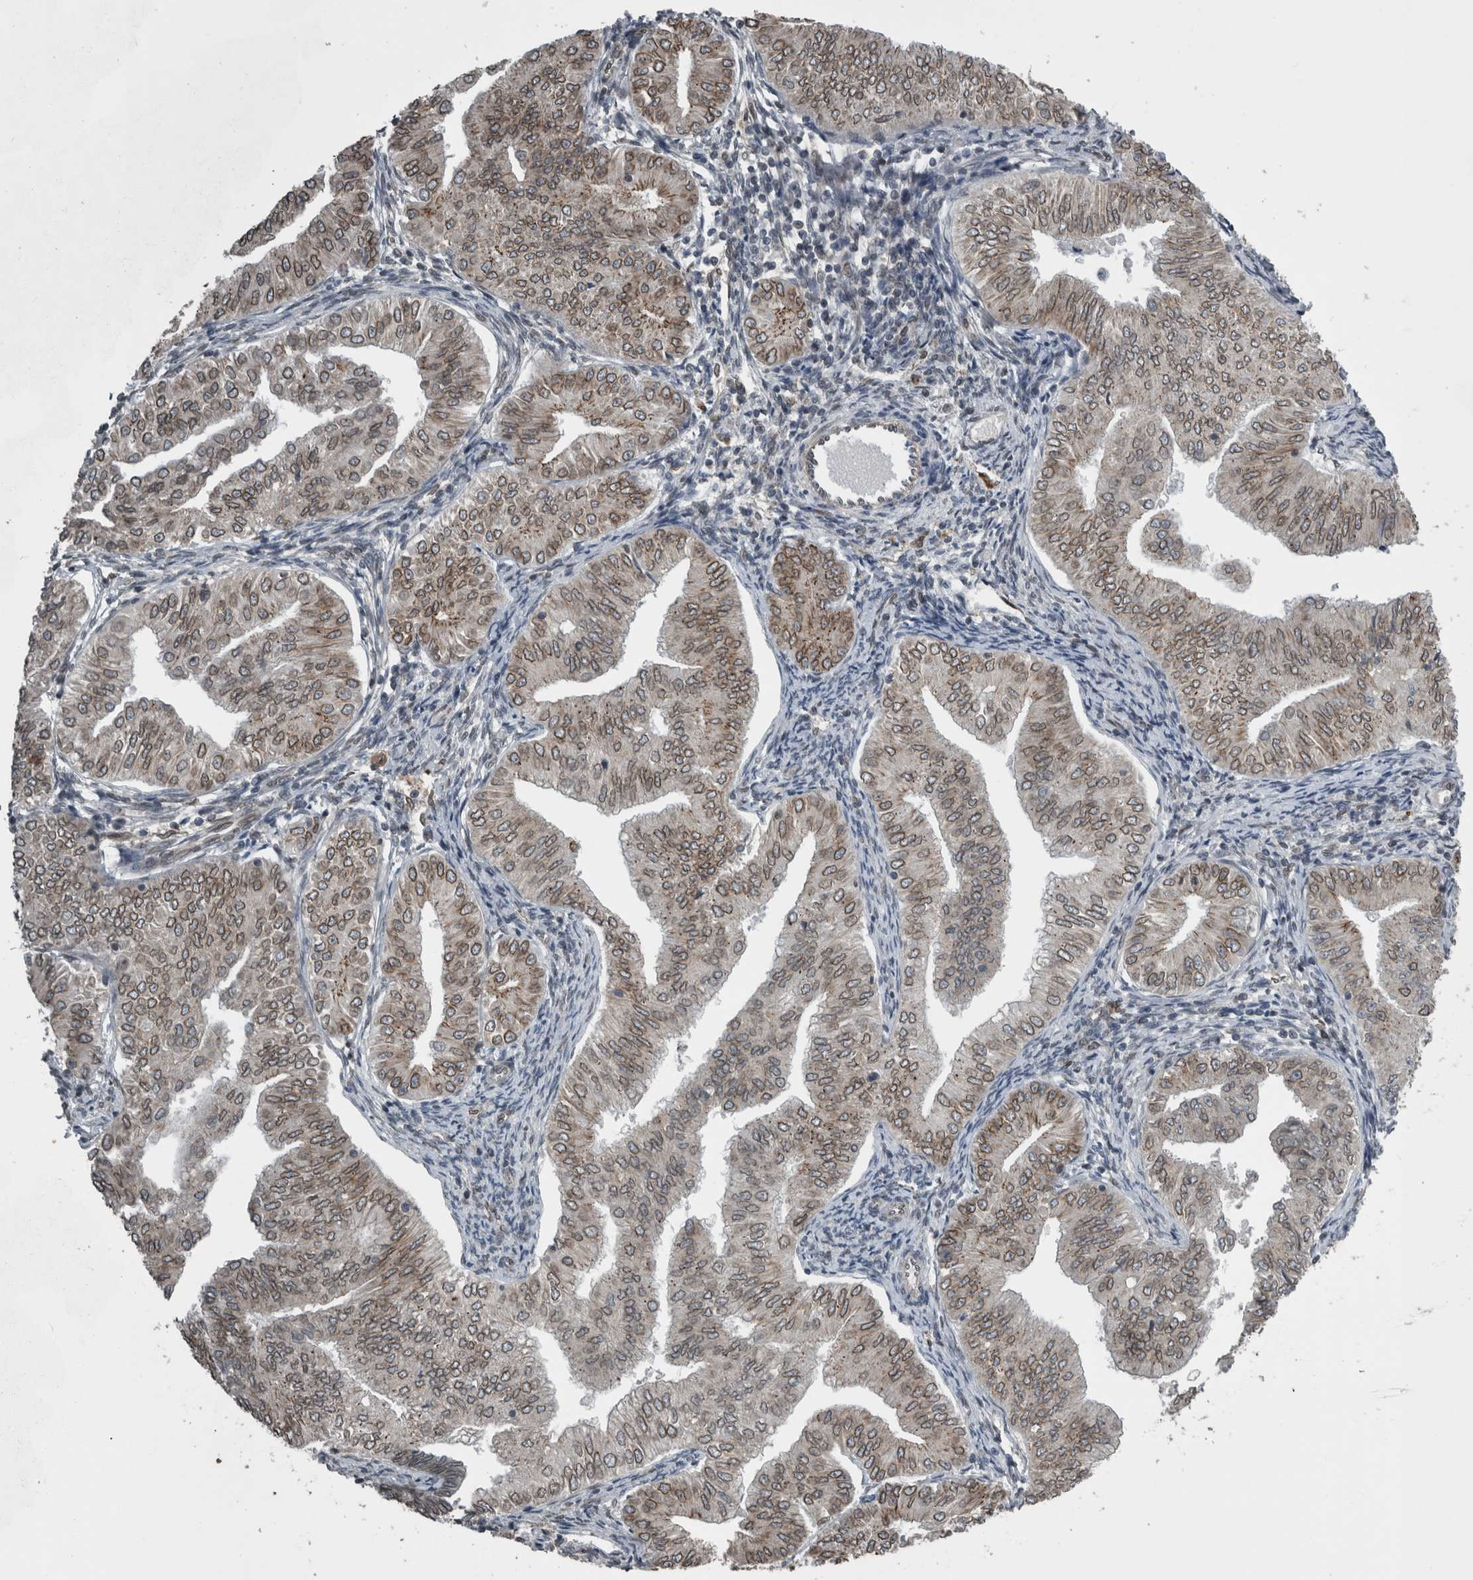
{"staining": {"intensity": "moderate", "quantity": ">75%", "location": "cytoplasmic/membranous,nuclear"}, "tissue": "endometrial cancer", "cell_type": "Tumor cells", "image_type": "cancer", "snomed": [{"axis": "morphology", "description": "Normal tissue, NOS"}, {"axis": "morphology", "description": "Adenocarcinoma, NOS"}, {"axis": "topography", "description": "Endometrium"}], "caption": "This micrograph reveals immunohistochemistry staining of human adenocarcinoma (endometrial), with medium moderate cytoplasmic/membranous and nuclear staining in about >75% of tumor cells.", "gene": "RANBP2", "patient": {"sex": "female", "age": 53}}